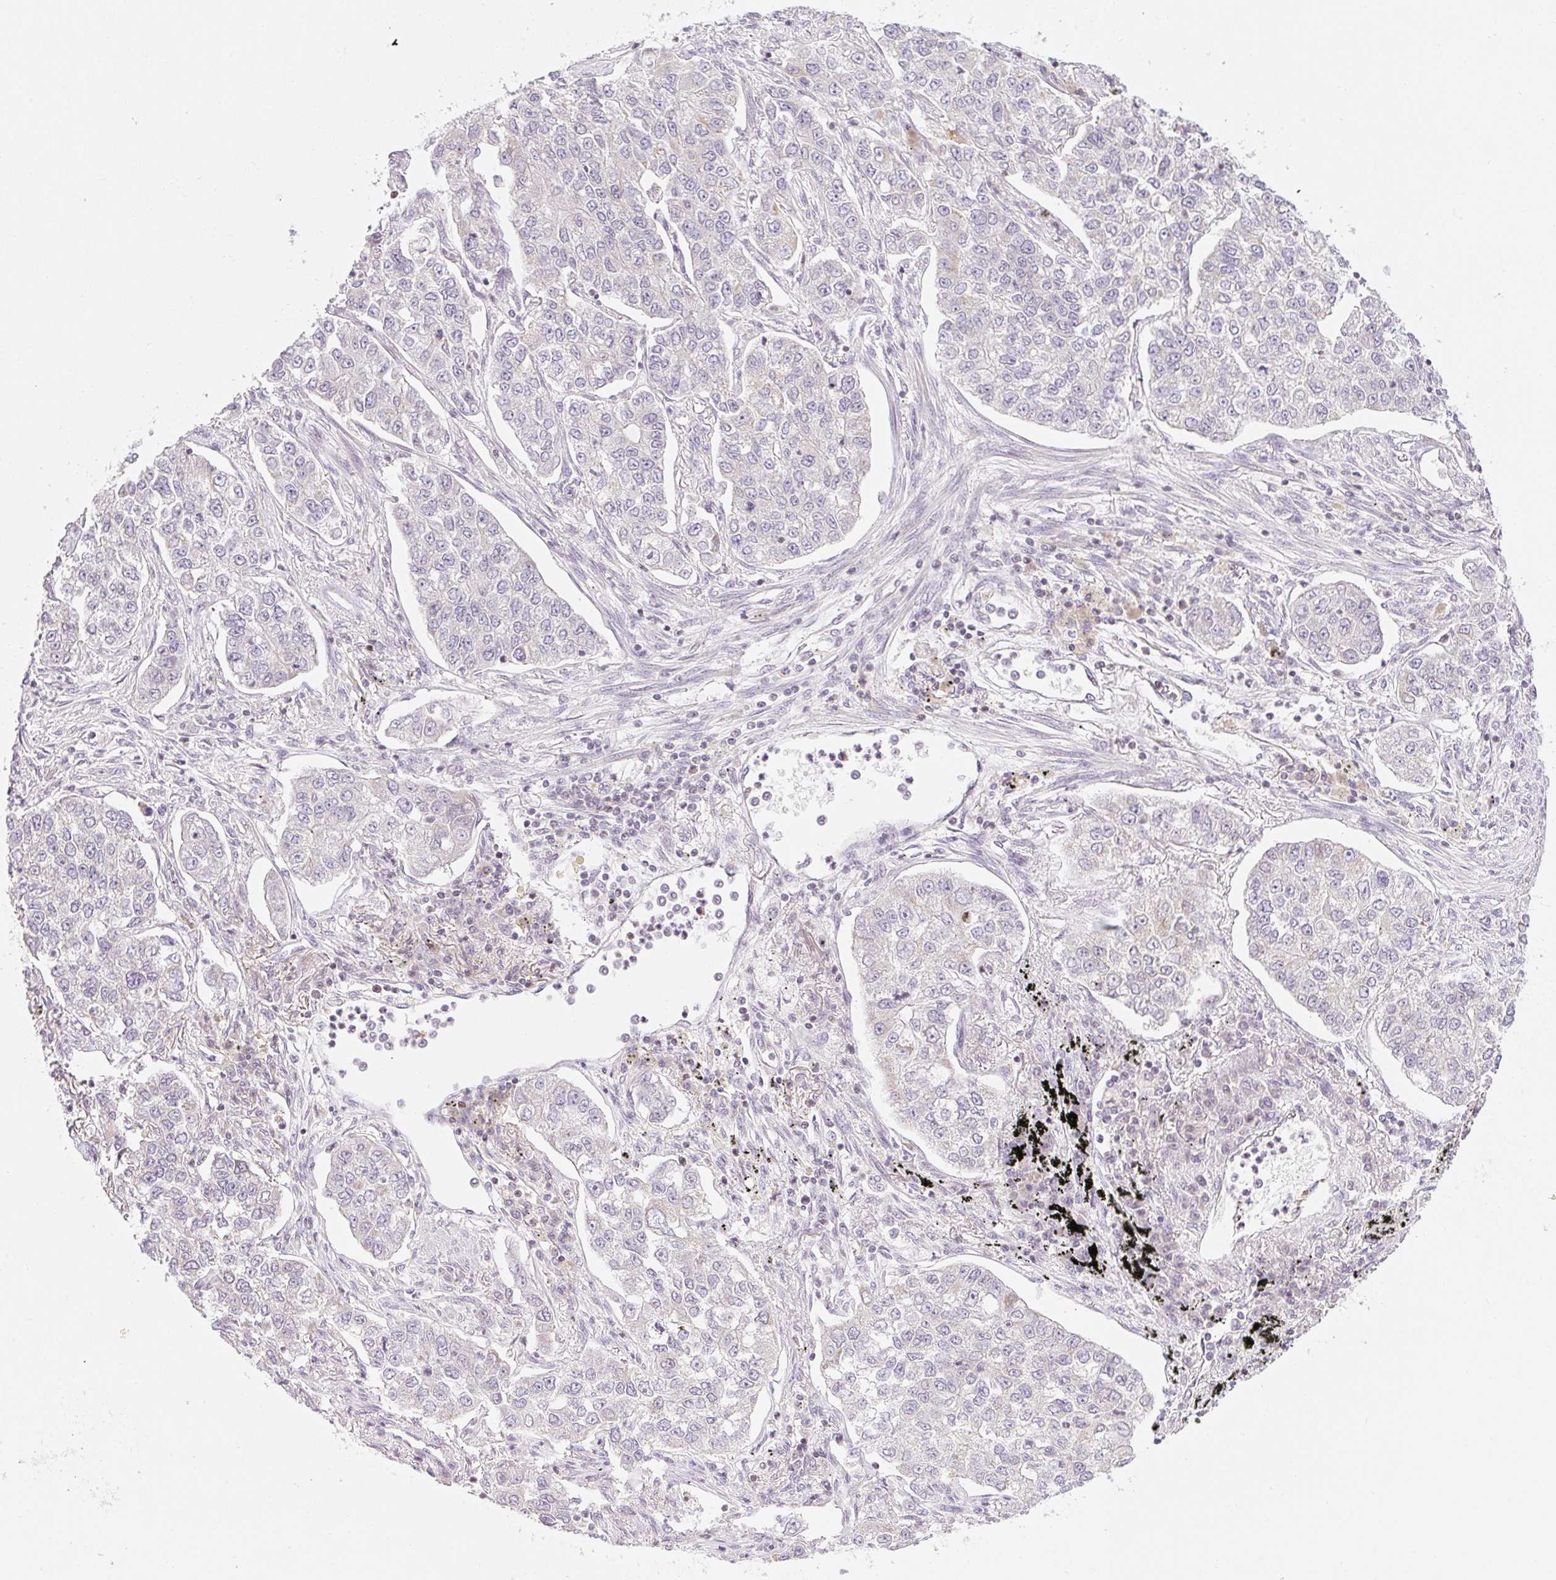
{"staining": {"intensity": "negative", "quantity": "none", "location": "none"}, "tissue": "lung cancer", "cell_type": "Tumor cells", "image_type": "cancer", "snomed": [{"axis": "morphology", "description": "Adenocarcinoma, NOS"}, {"axis": "topography", "description": "Lung"}], "caption": "Tumor cells show no significant protein positivity in adenocarcinoma (lung).", "gene": "CASKIN1", "patient": {"sex": "male", "age": 49}}